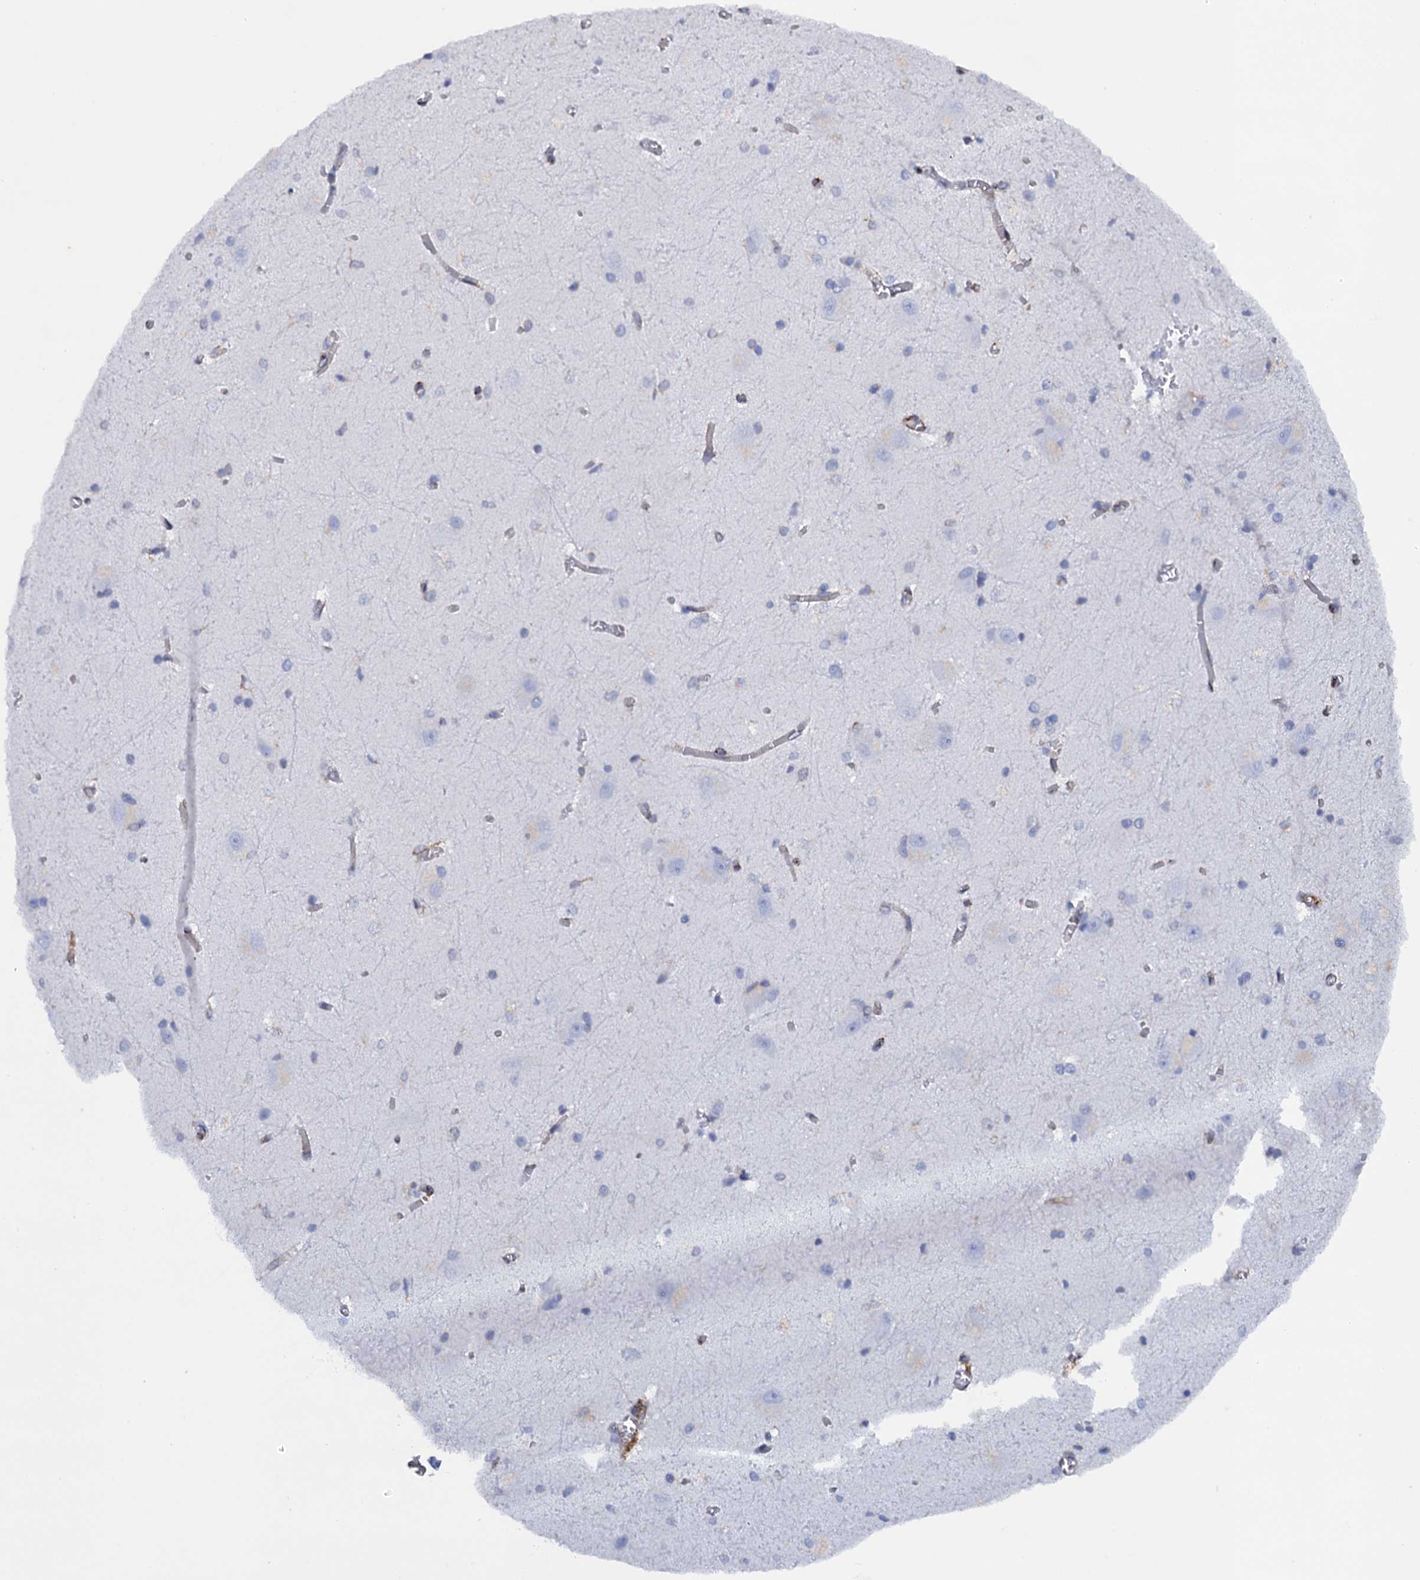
{"staining": {"intensity": "negative", "quantity": "none", "location": "none"}, "tissue": "caudate", "cell_type": "Glial cells", "image_type": "normal", "snomed": [{"axis": "morphology", "description": "Normal tissue, NOS"}, {"axis": "topography", "description": "Lateral ventricle wall"}], "caption": "High power microscopy photomicrograph of an immunohistochemistry histopathology image of normal caudate, revealing no significant staining in glial cells. (Immunohistochemistry (ihc), brightfield microscopy, high magnification).", "gene": "POGLUT3", "patient": {"sex": "male", "age": 37}}